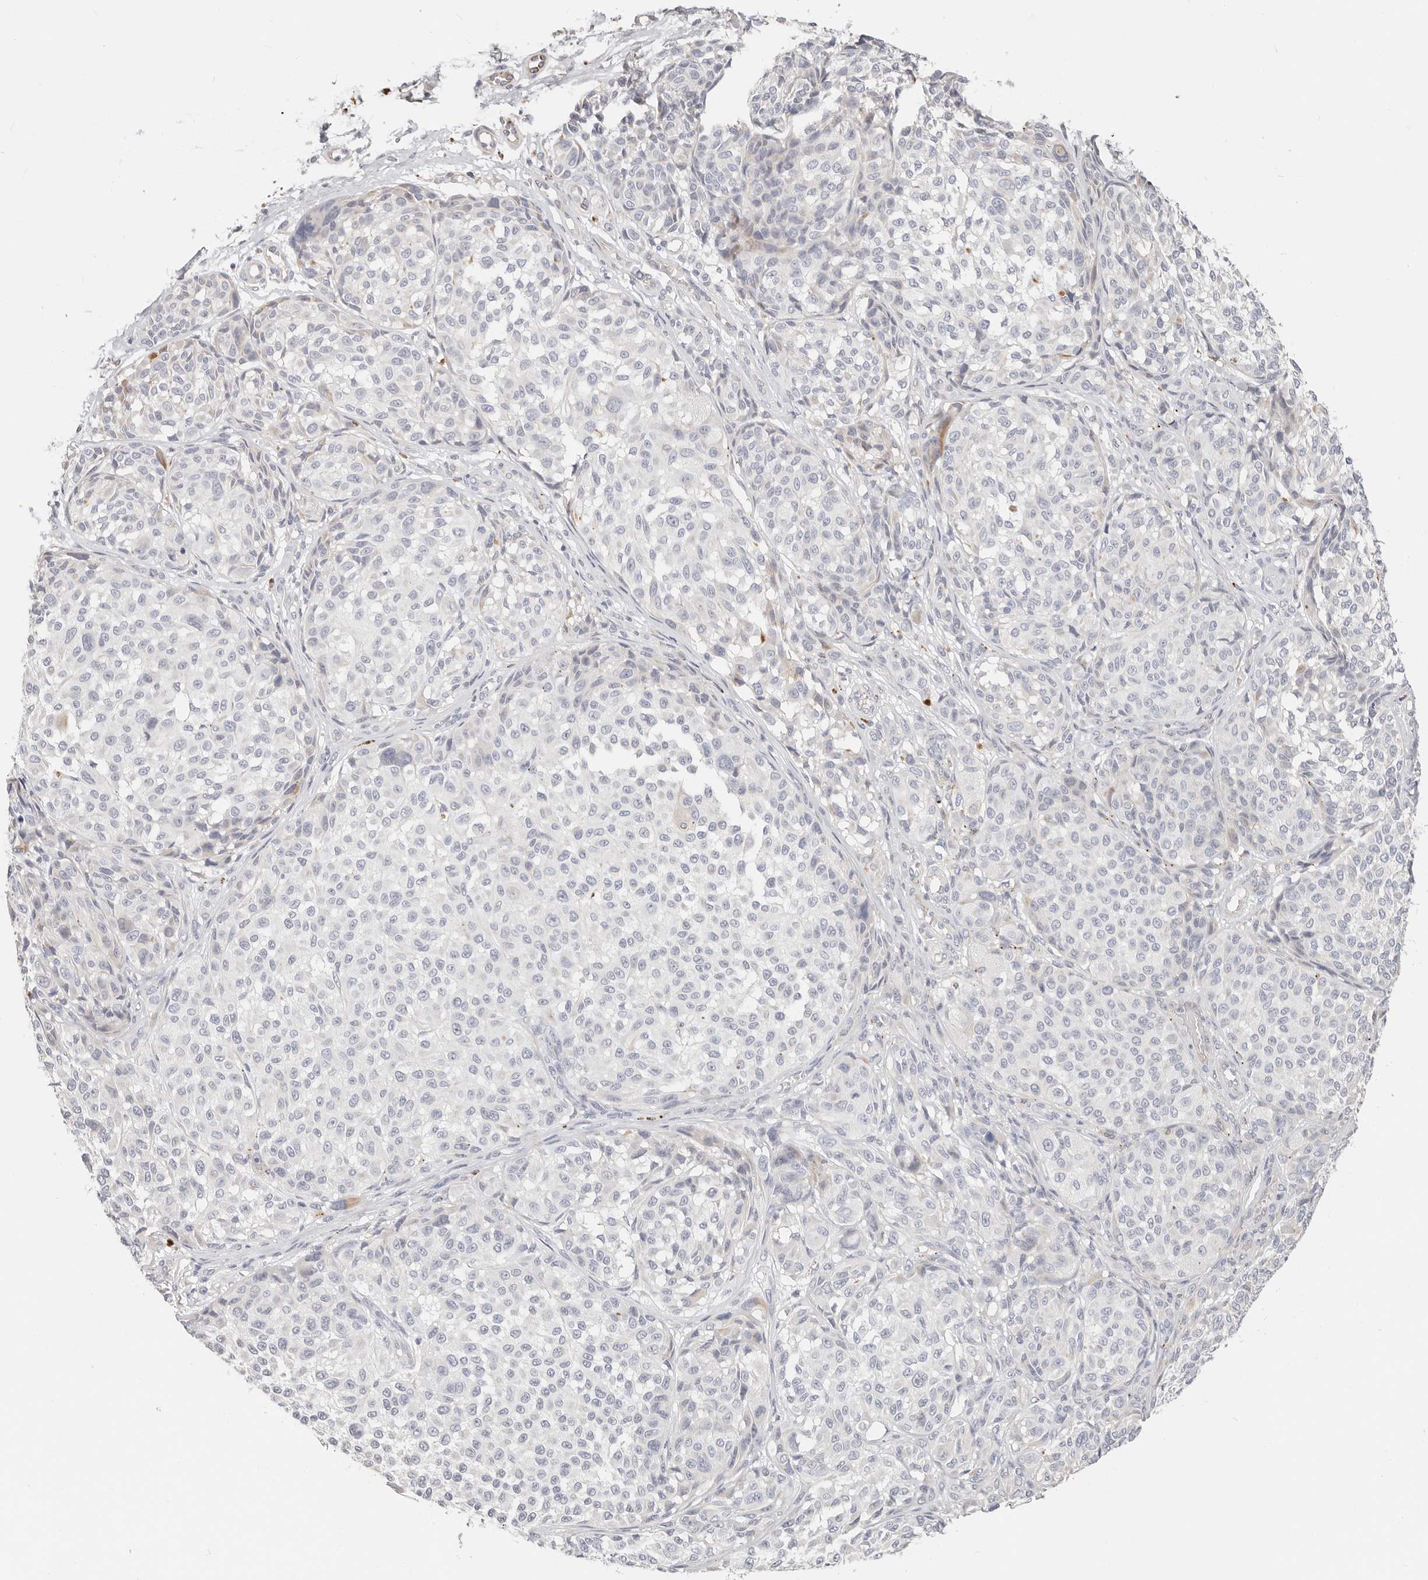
{"staining": {"intensity": "negative", "quantity": "none", "location": "none"}, "tissue": "melanoma", "cell_type": "Tumor cells", "image_type": "cancer", "snomed": [{"axis": "morphology", "description": "Malignant melanoma, NOS"}, {"axis": "topography", "description": "Skin"}], "caption": "High power microscopy micrograph of an immunohistochemistry (IHC) image of malignant melanoma, revealing no significant positivity in tumor cells.", "gene": "ZRANB1", "patient": {"sex": "male", "age": 83}}